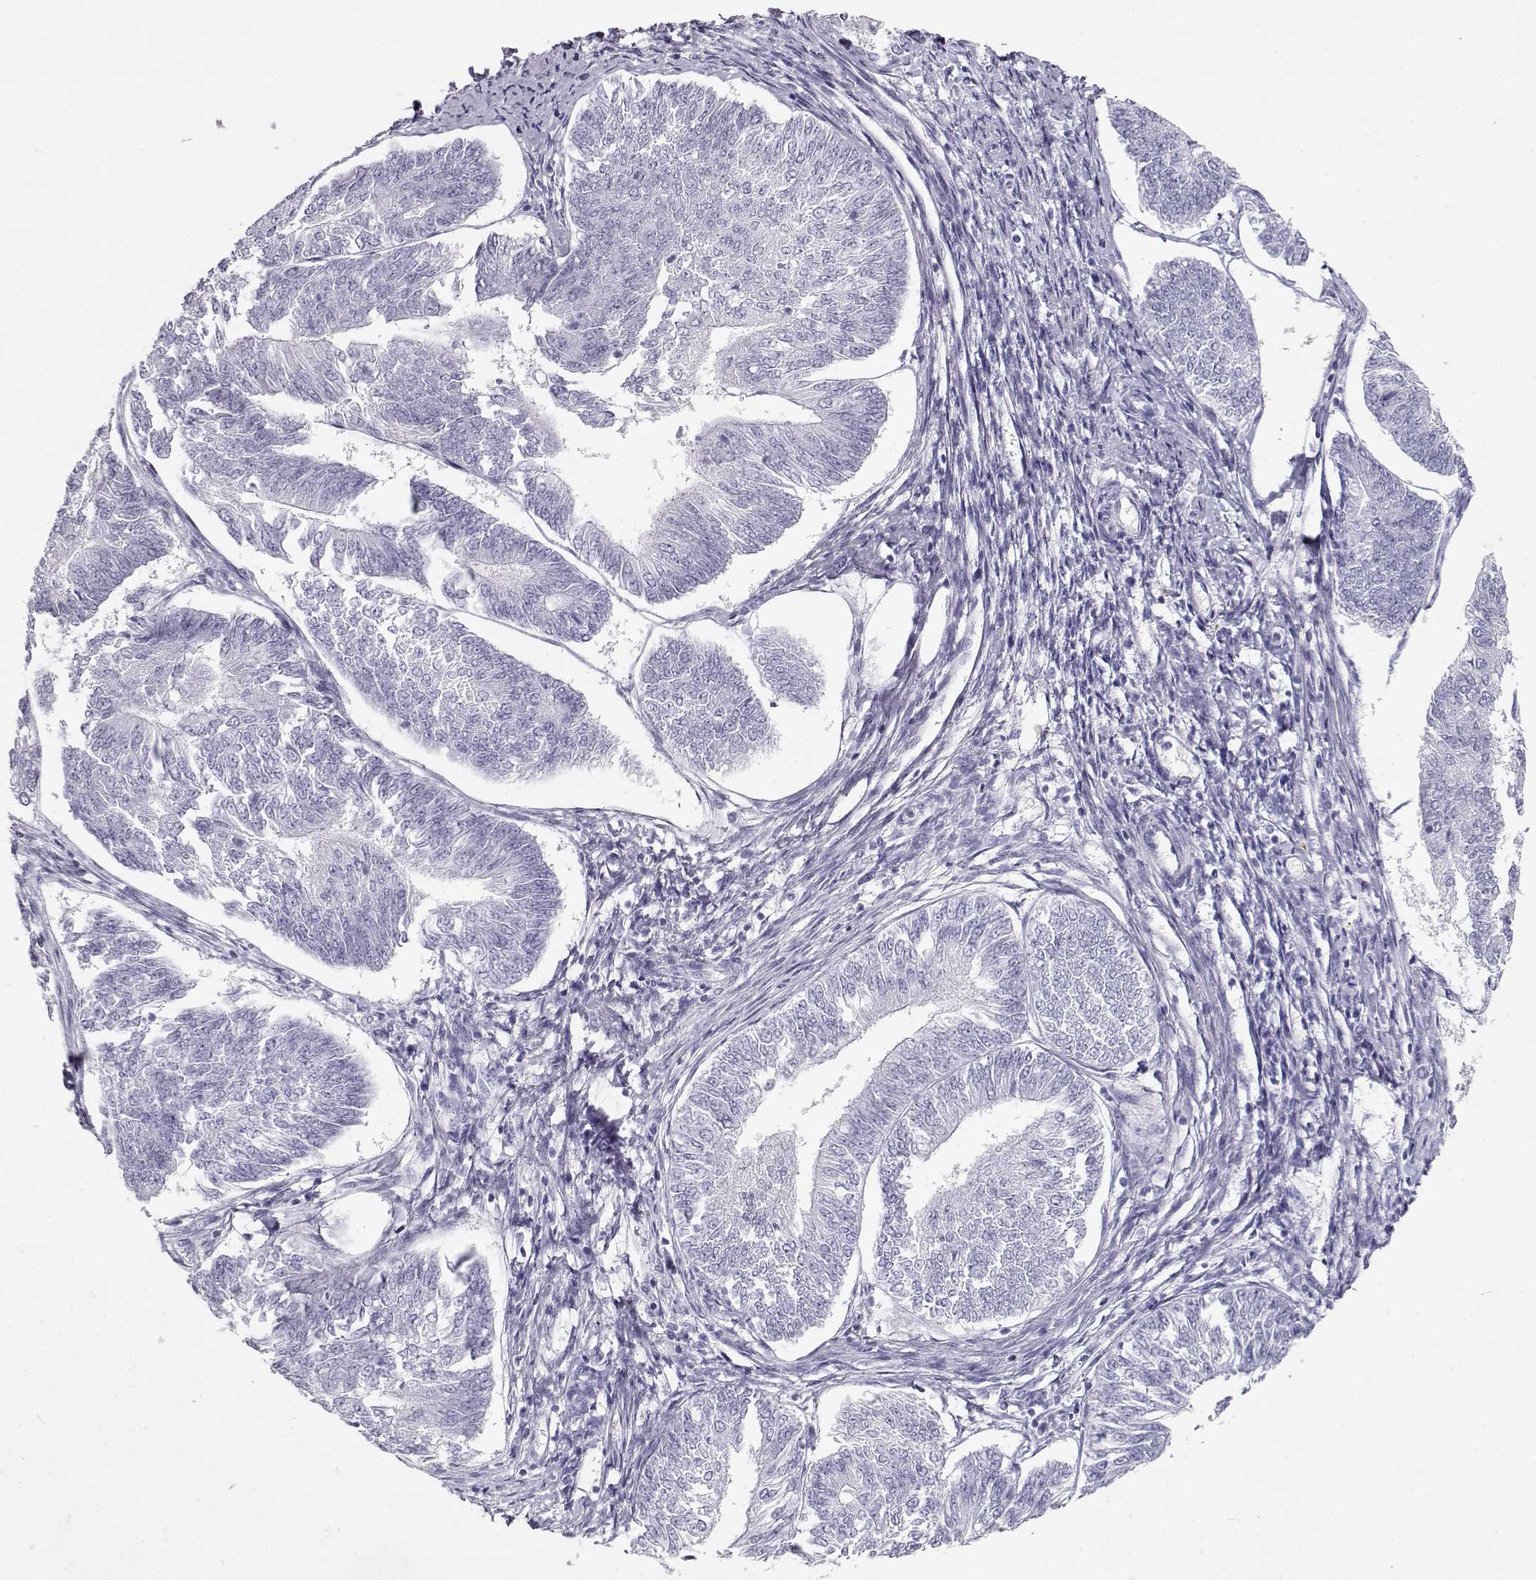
{"staining": {"intensity": "negative", "quantity": "none", "location": "none"}, "tissue": "endometrial cancer", "cell_type": "Tumor cells", "image_type": "cancer", "snomed": [{"axis": "morphology", "description": "Adenocarcinoma, NOS"}, {"axis": "topography", "description": "Endometrium"}], "caption": "Immunohistochemistry micrograph of endometrial cancer stained for a protein (brown), which exhibits no staining in tumor cells. (DAB immunohistochemistry (IHC) visualized using brightfield microscopy, high magnification).", "gene": "TKTL1", "patient": {"sex": "female", "age": 58}}